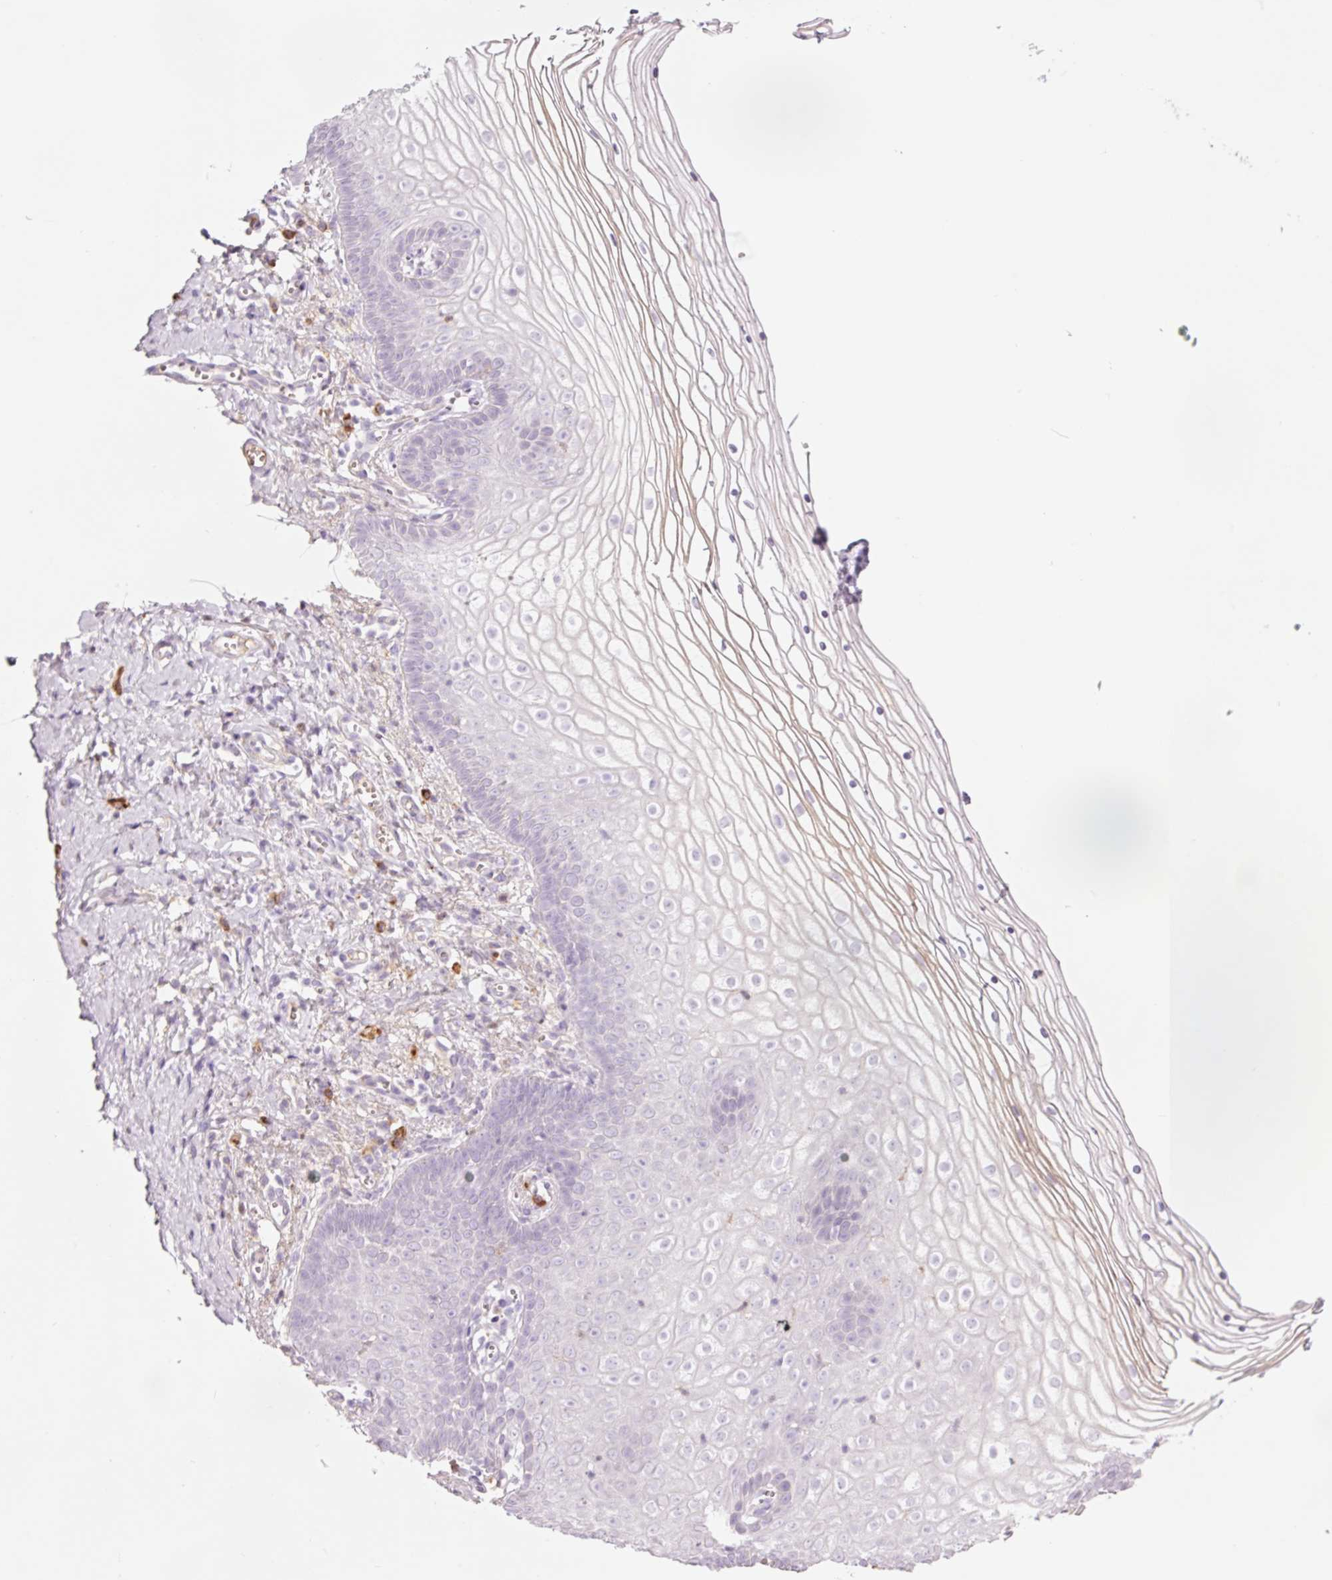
{"staining": {"intensity": "weak", "quantity": "<25%", "location": "cytoplasmic/membranous"}, "tissue": "vagina", "cell_type": "Squamous epithelial cells", "image_type": "normal", "snomed": [{"axis": "morphology", "description": "Normal tissue, NOS"}, {"axis": "topography", "description": "Vagina"}], "caption": "Human vagina stained for a protein using IHC demonstrates no expression in squamous epithelial cells.", "gene": "KLF1", "patient": {"sex": "female", "age": 56}}